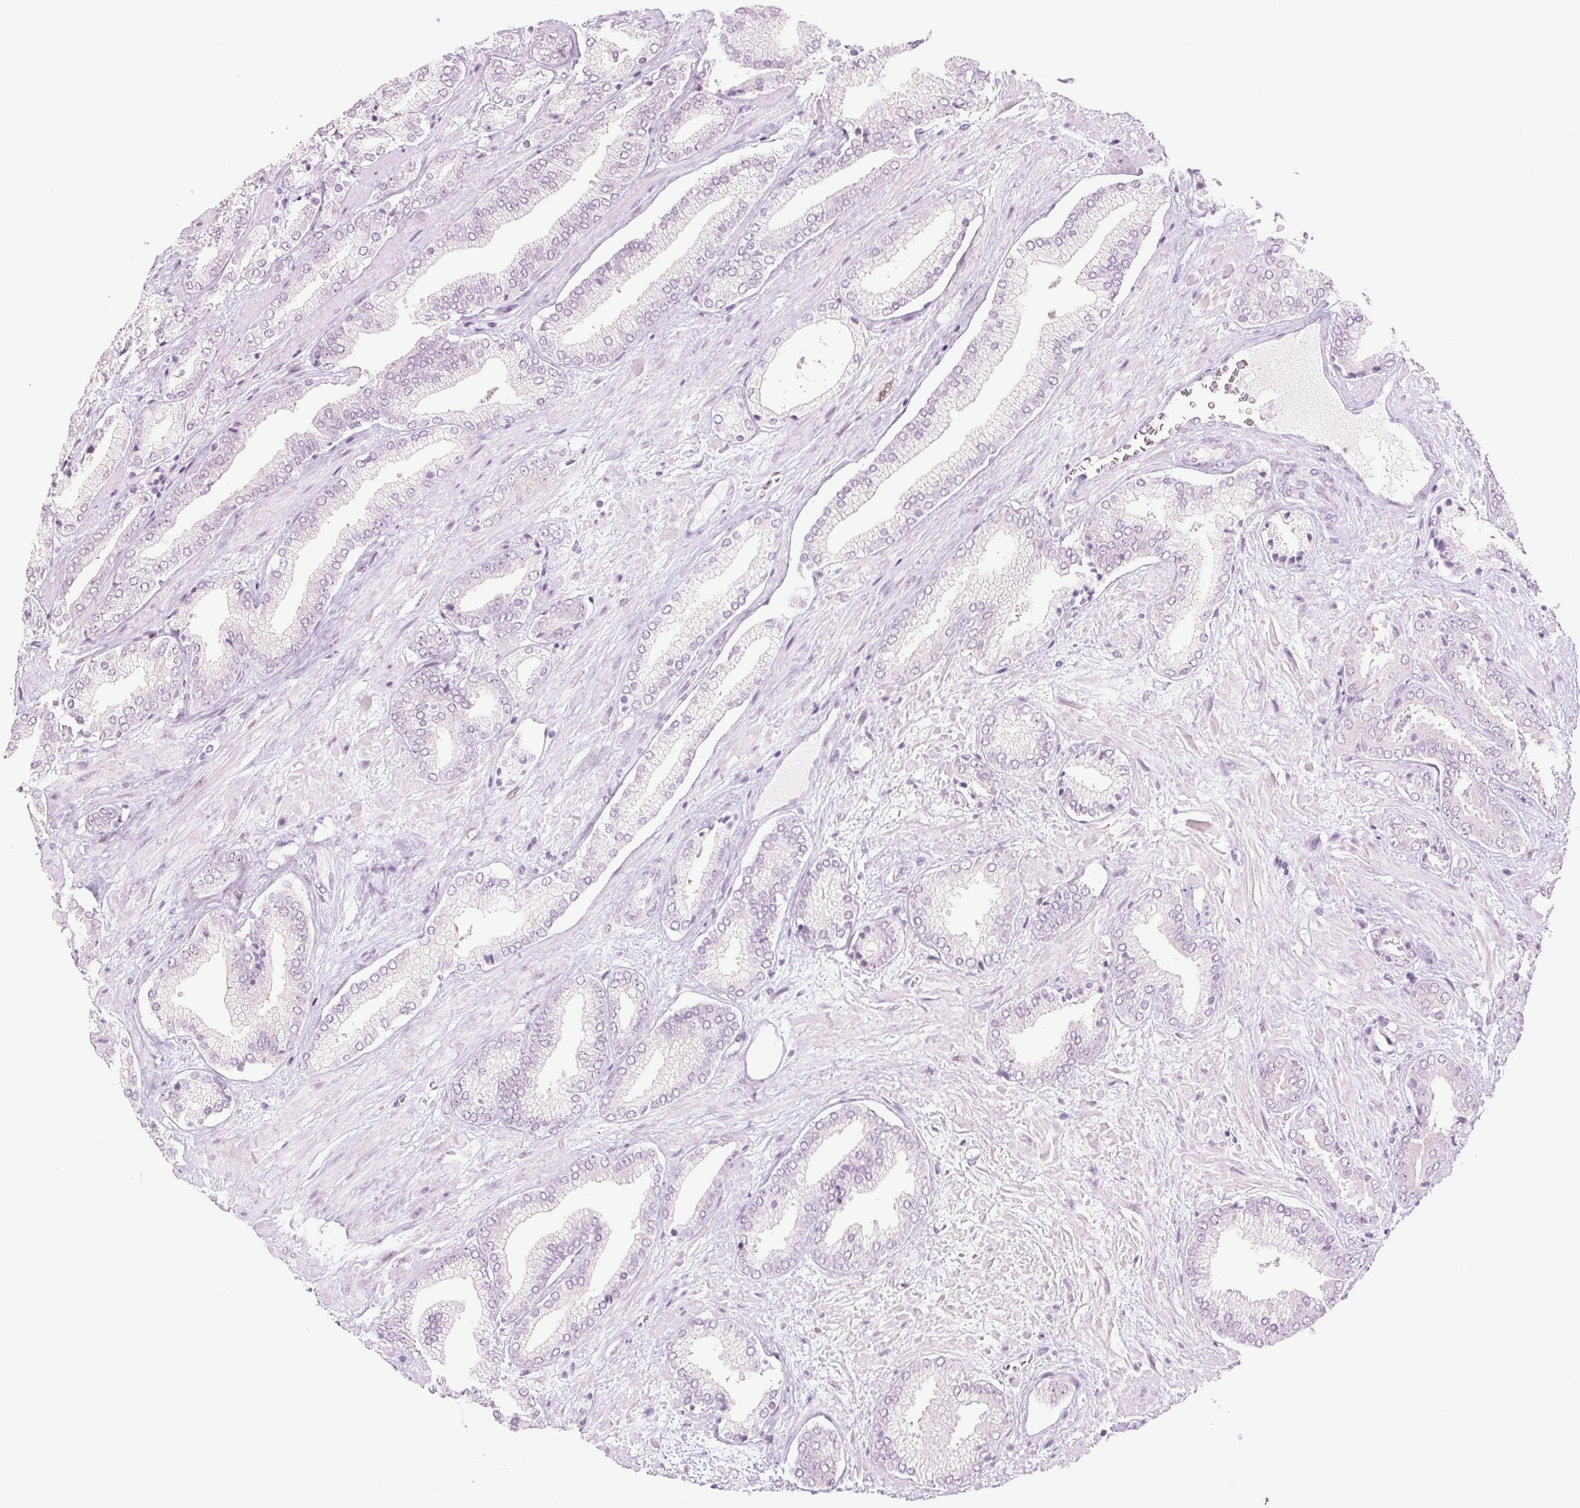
{"staining": {"intensity": "negative", "quantity": "none", "location": "none"}, "tissue": "prostate cancer", "cell_type": "Tumor cells", "image_type": "cancer", "snomed": [{"axis": "morphology", "description": "Adenocarcinoma, High grade"}, {"axis": "topography", "description": "Prostate"}], "caption": "DAB immunohistochemical staining of high-grade adenocarcinoma (prostate) exhibits no significant positivity in tumor cells.", "gene": "DNAJC6", "patient": {"sex": "male", "age": 56}}